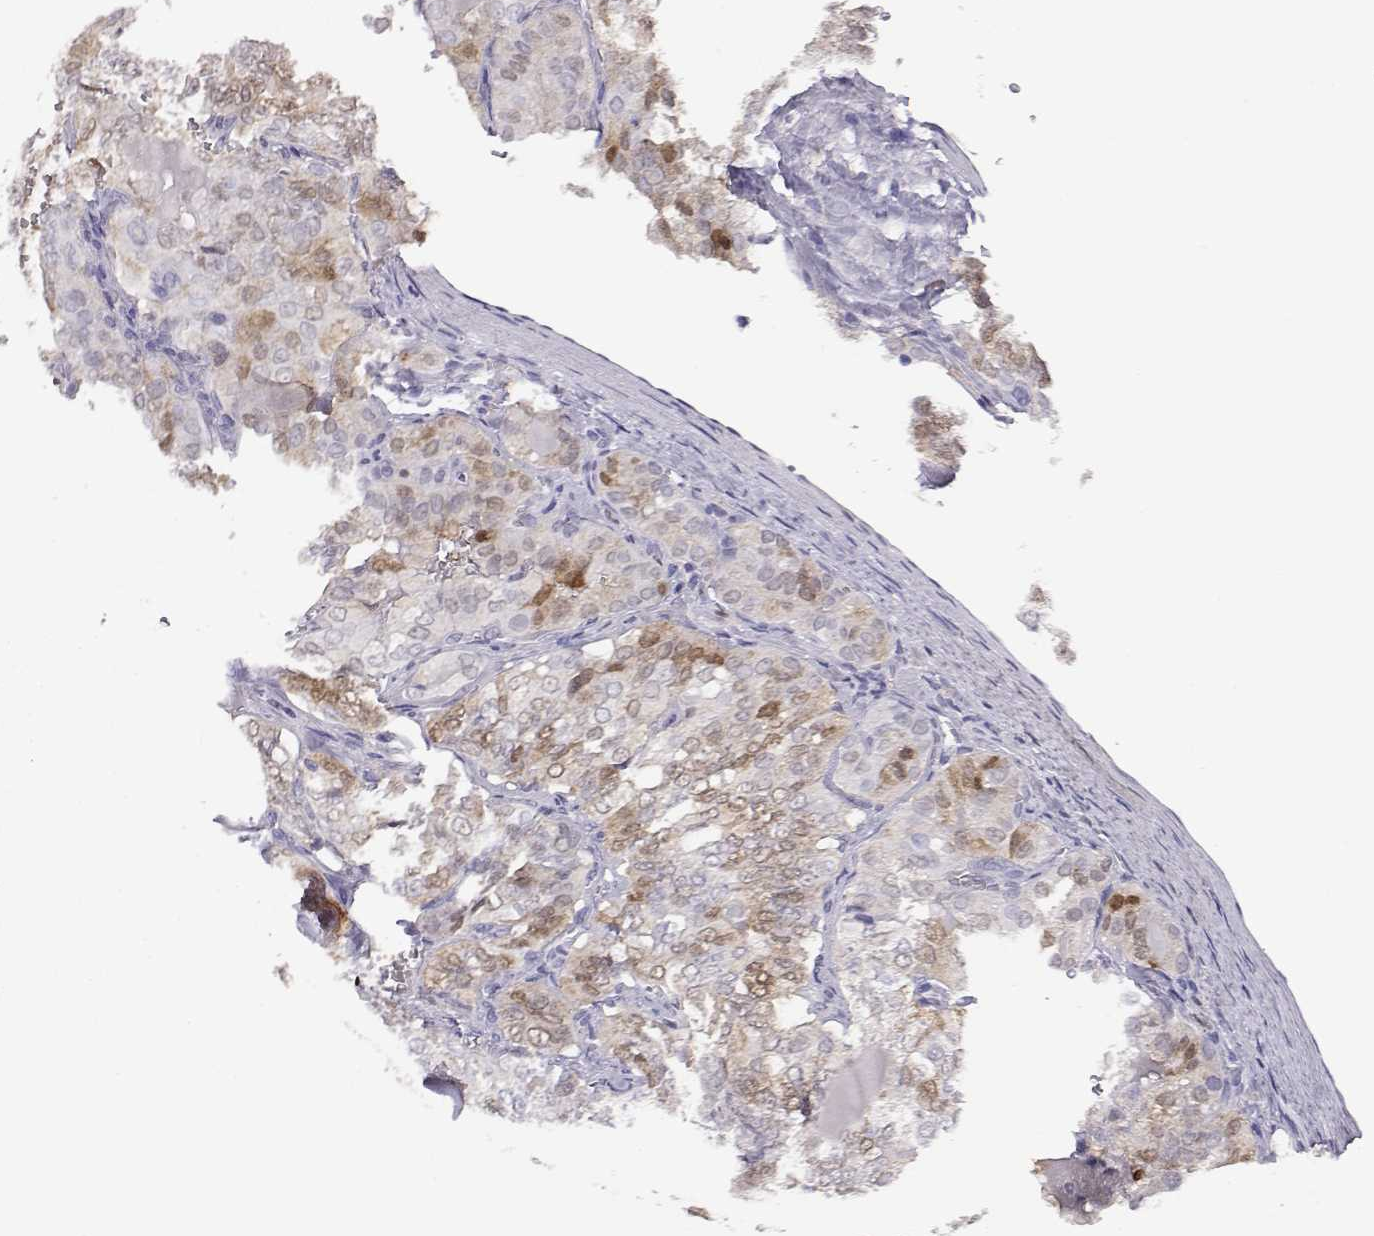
{"staining": {"intensity": "weak", "quantity": "<25%", "location": "cytoplasmic/membranous,nuclear"}, "tissue": "thyroid cancer", "cell_type": "Tumor cells", "image_type": "cancer", "snomed": [{"axis": "morphology", "description": "Papillary adenocarcinoma, NOS"}, {"axis": "topography", "description": "Thyroid gland"}], "caption": "Immunohistochemical staining of human papillary adenocarcinoma (thyroid) displays no significant staining in tumor cells.", "gene": "AKR1B1", "patient": {"sex": "female", "age": 41}}